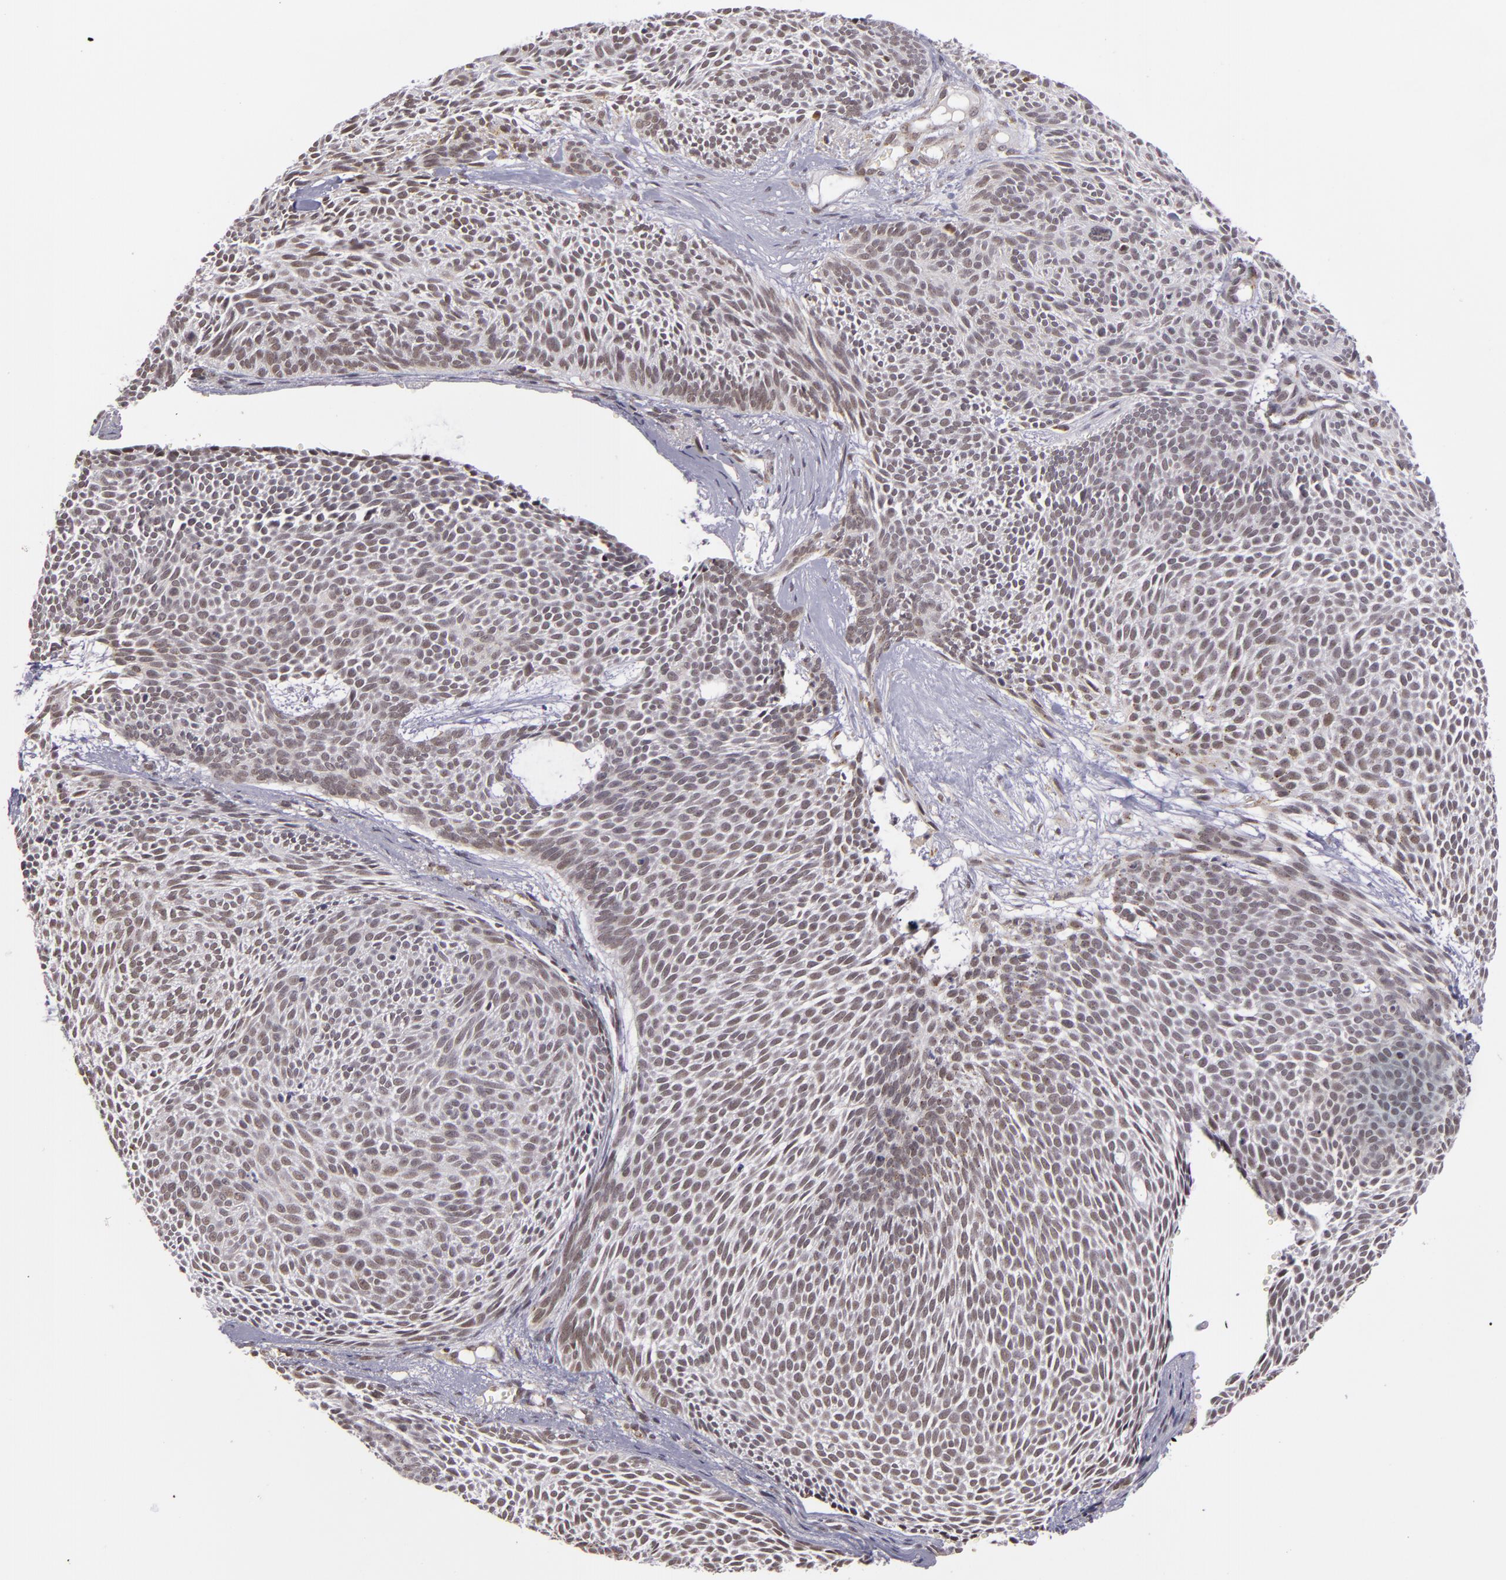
{"staining": {"intensity": "weak", "quantity": ">75%", "location": "nuclear"}, "tissue": "skin cancer", "cell_type": "Tumor cells", "image_type": "cancer", "snomed": [{"axis": "morphology", "description": "Basal cell carcinoma"}, {"axis": "topography", "description": "Skin"}], "caption": "An image of skin basal cell carcinoma stained for a protein shows weak nuclear brown staining in tumor cells.", "gene": "MXD1", "patient": {"sex": "male", "age": 84}}